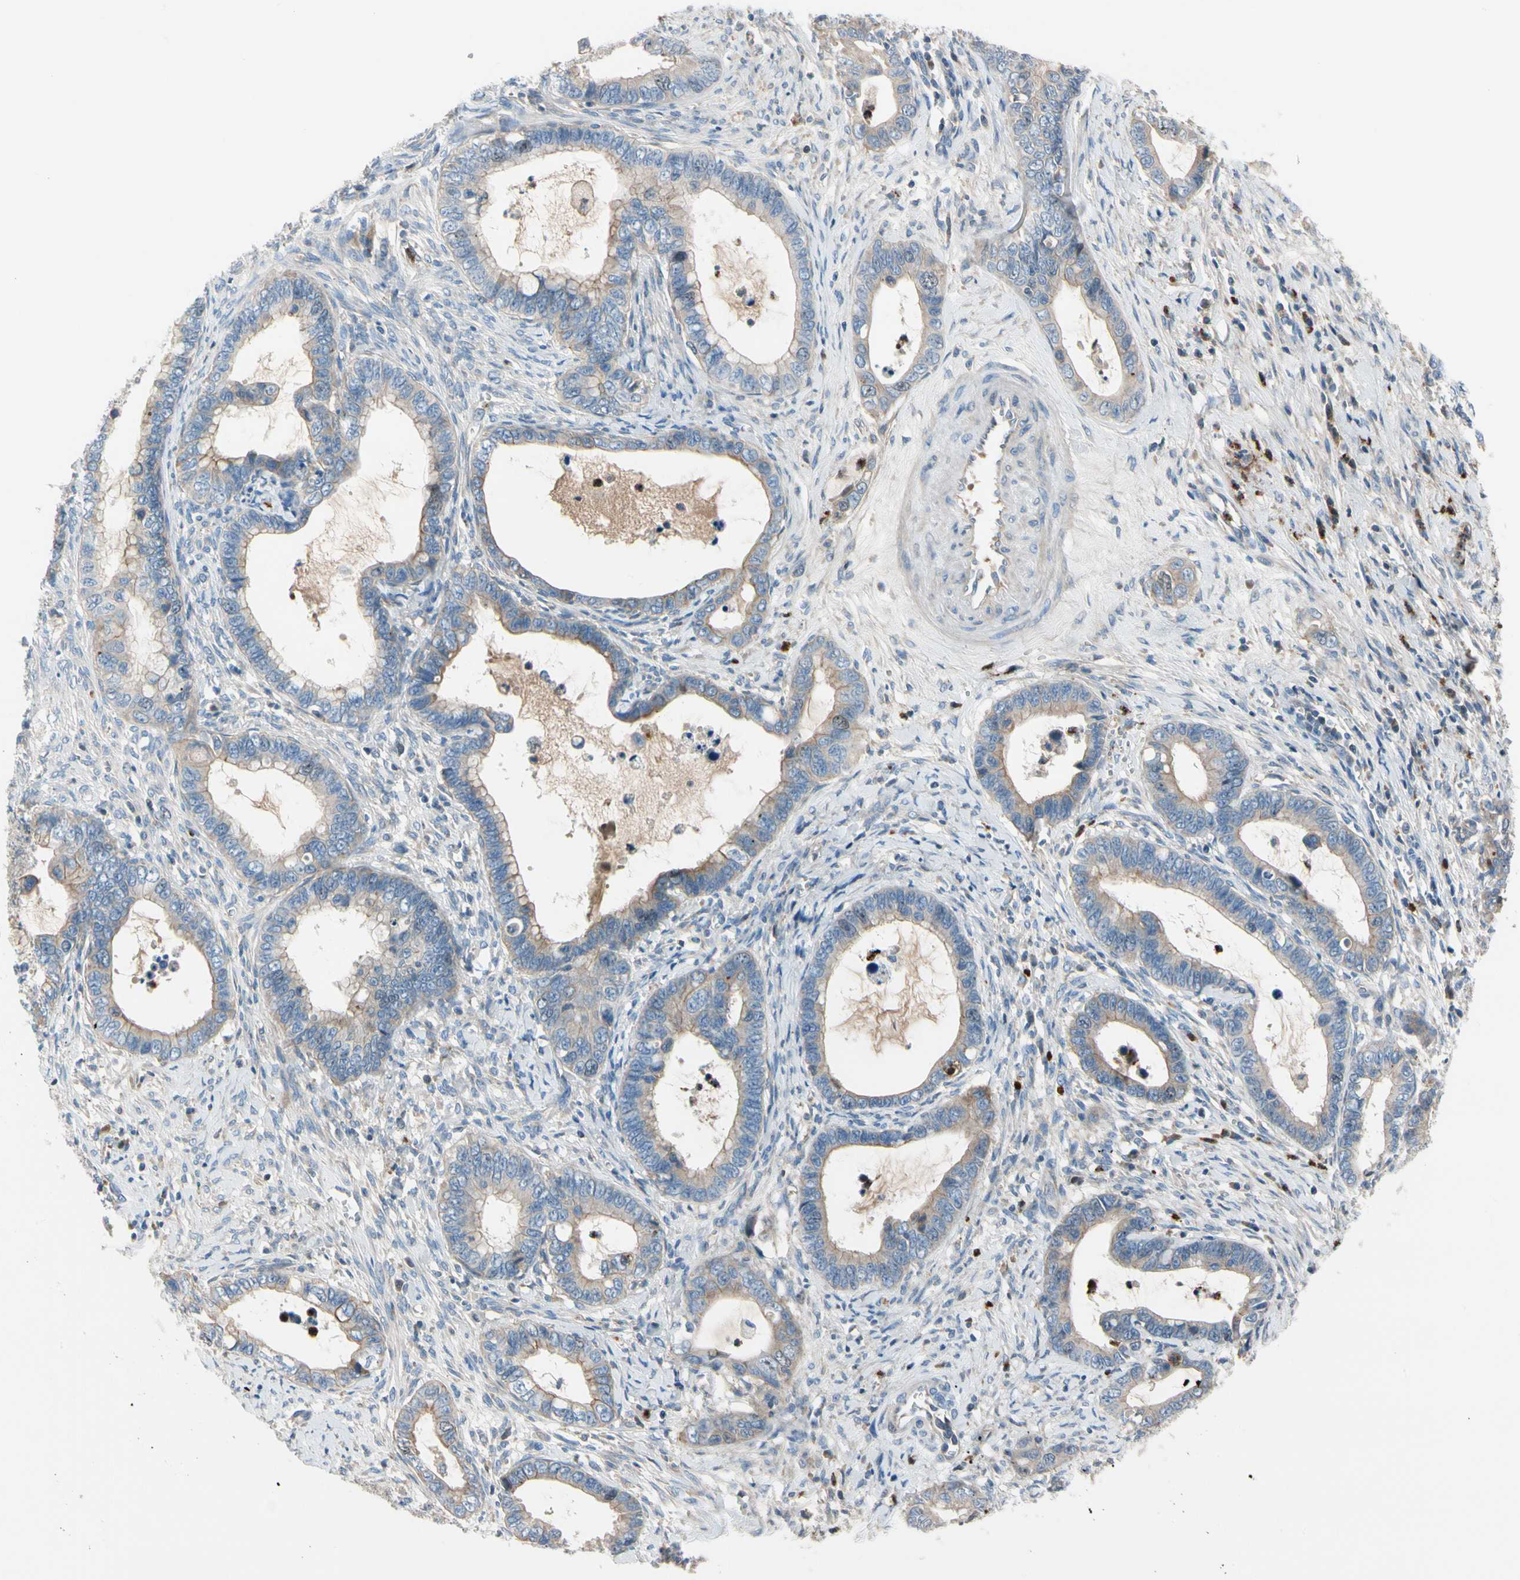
{"staining": {"intensity": "weak", "quantity": "<25%", "location": "cytoplasmic/membranous"}, "tissue": "cervical cancer", "cell_type": "Tumor cells", "image_type": "cancer", "snomed": [{"axis": "morphology", "description": "Adenocarcinoma, NOS"}, {"axis": "topography", "description": "Cervix"}], "caption": "High magnification brightfield microscopy of cervical cancer (adenocarcinoma) stained with DAB (3,3'-diaminobenzidine) (brown) and counterstained with hematoxylin (blue): tumor cells show no significant positivity.", "gene": "HJURP", "patient": {"sex": "female", "age": 44}}